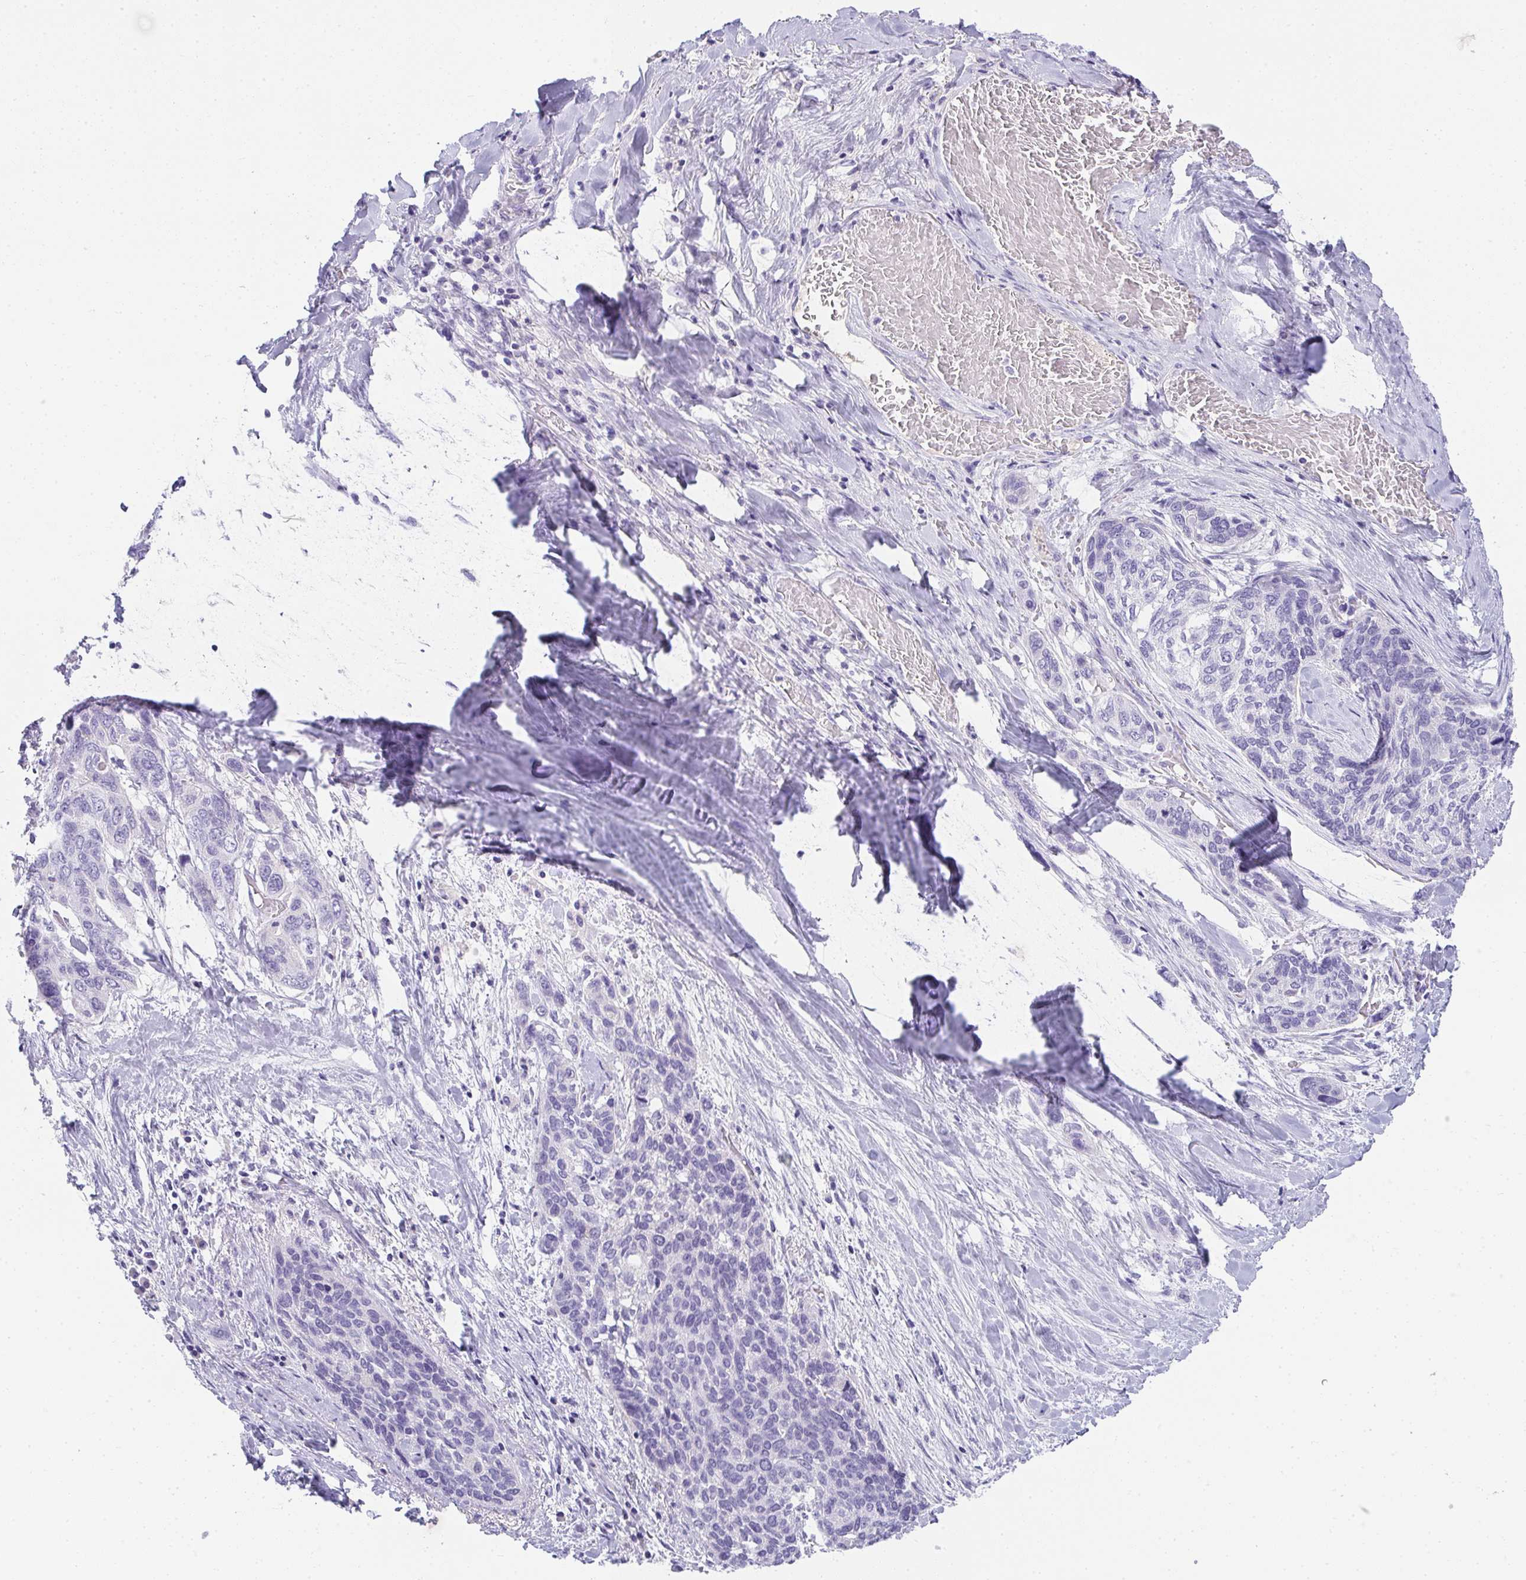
{"staining": {"intensity": "negative", "quantity": "none", "location": "none"}, "tissue": "lung cancer", "cell_type": "Tumor cells", "image_type": "cancer", "snomed": [{"axis": "morphology", "description": "Squamous cell carcinoma, NOS"}, {"axis": "morphology", "description": "Squamous cell carcinoma, metastatic, NOS"}, {"axis": "topography", "description": "Lymph node"}, {"axis": "topography", "description": "Lung"}], "caption": "The micrograph exhibits no staining of tumor cells in lung cancer (squamous cell carcinoma).", "gene": "ZSWIM3", "patient": {"sex": "male", "age": 41}}